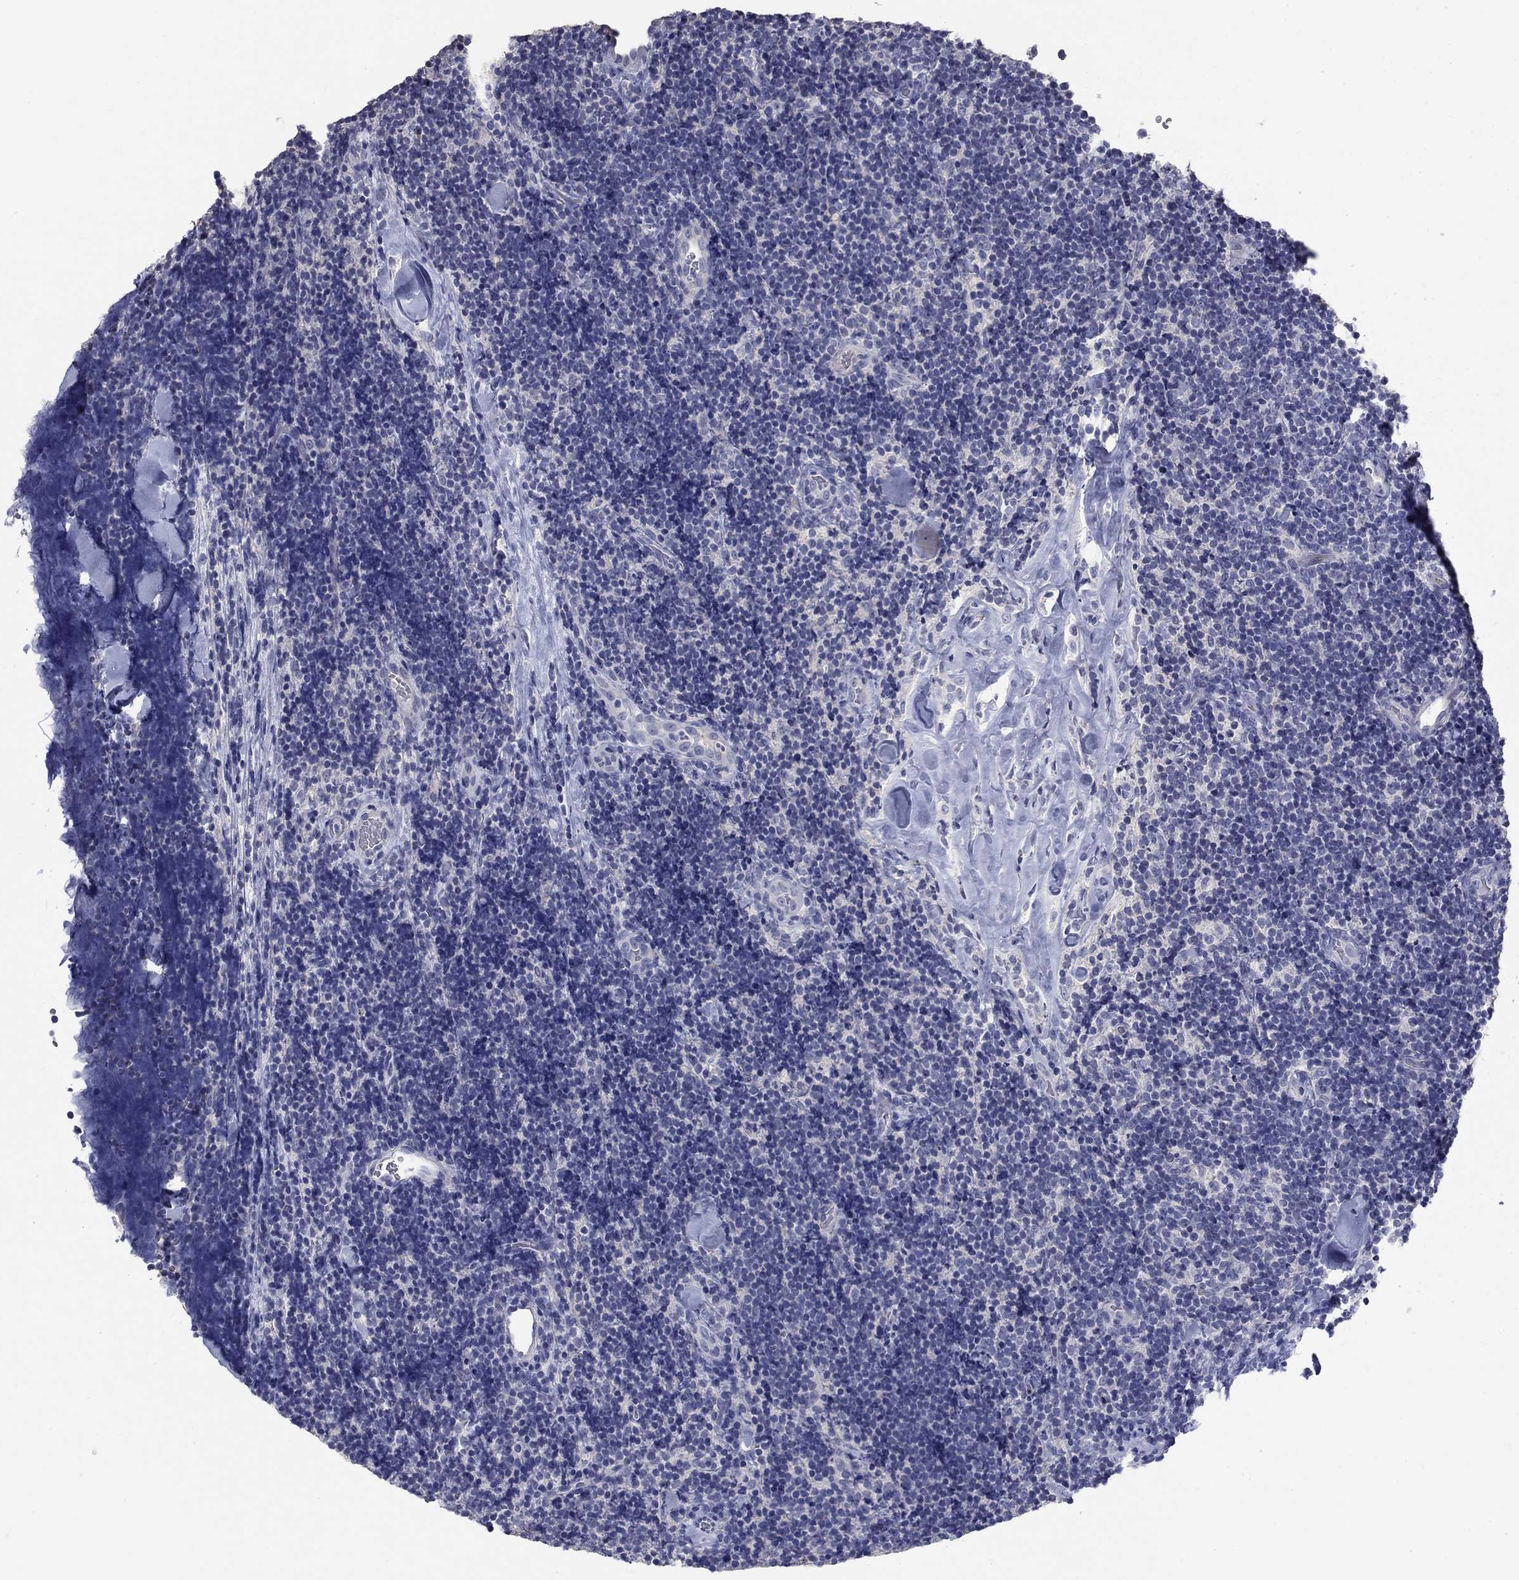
{"staining": {"intensity": "negative", "quantity": "none", "location": "none"}, "tissue": "lymphoma", "cell_type": "Tumor cells", "image_type": "cancer", "snomed": [{"axis": "morphology", "description": "Malignant lymphoma, non-Hodgkin's type, Low grade"}, {"axis": "topography", "description": "Lymph node"}], "caption": "Tumor cells show no significant protein expression in lymphoma.", "gene": "PTH1R", "patient": {"sex": "female", "age": 56}}